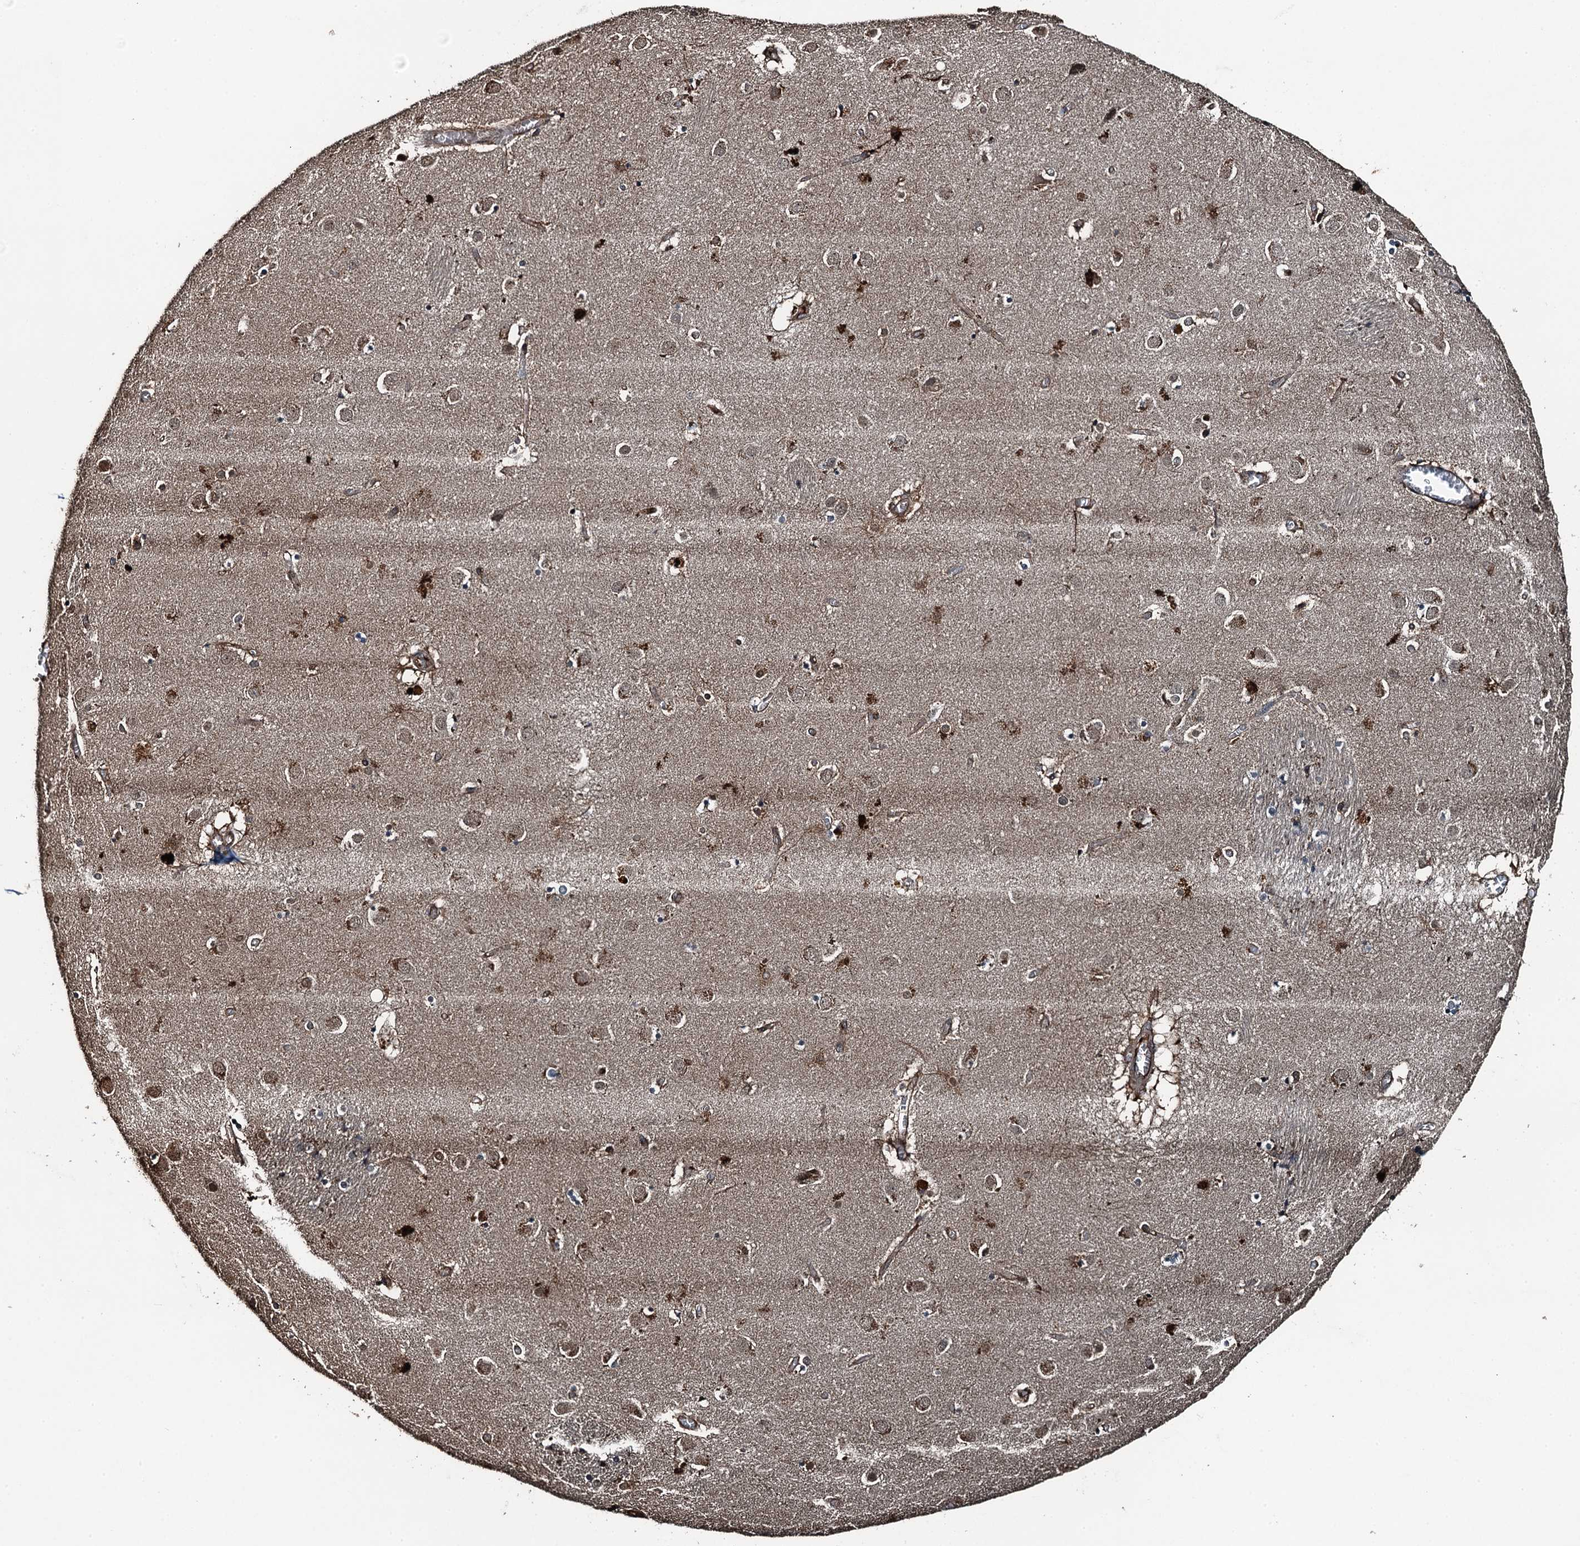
{"staining": {"intensity": "weak", "quantity": "25%-75%", "location": "cytoplasmic/membranous,nuclear"}, "tissue": "caudate", "cell_type": "Glial cells", "image_type": "normal", "snomed": [{"axis": "morphology", "description": "Normal tissue, NOS"}, {"axis": "topography", "description": "Lateral ventricle wall"}], "caption": "Glial cells reveal weak cytoplasmic/membranous,nuclear expression in approximately 25%-75% of cells in unremarkable caudate.", "gene": "TCTN1", "patient": {"sex": "male", "age": 70}}